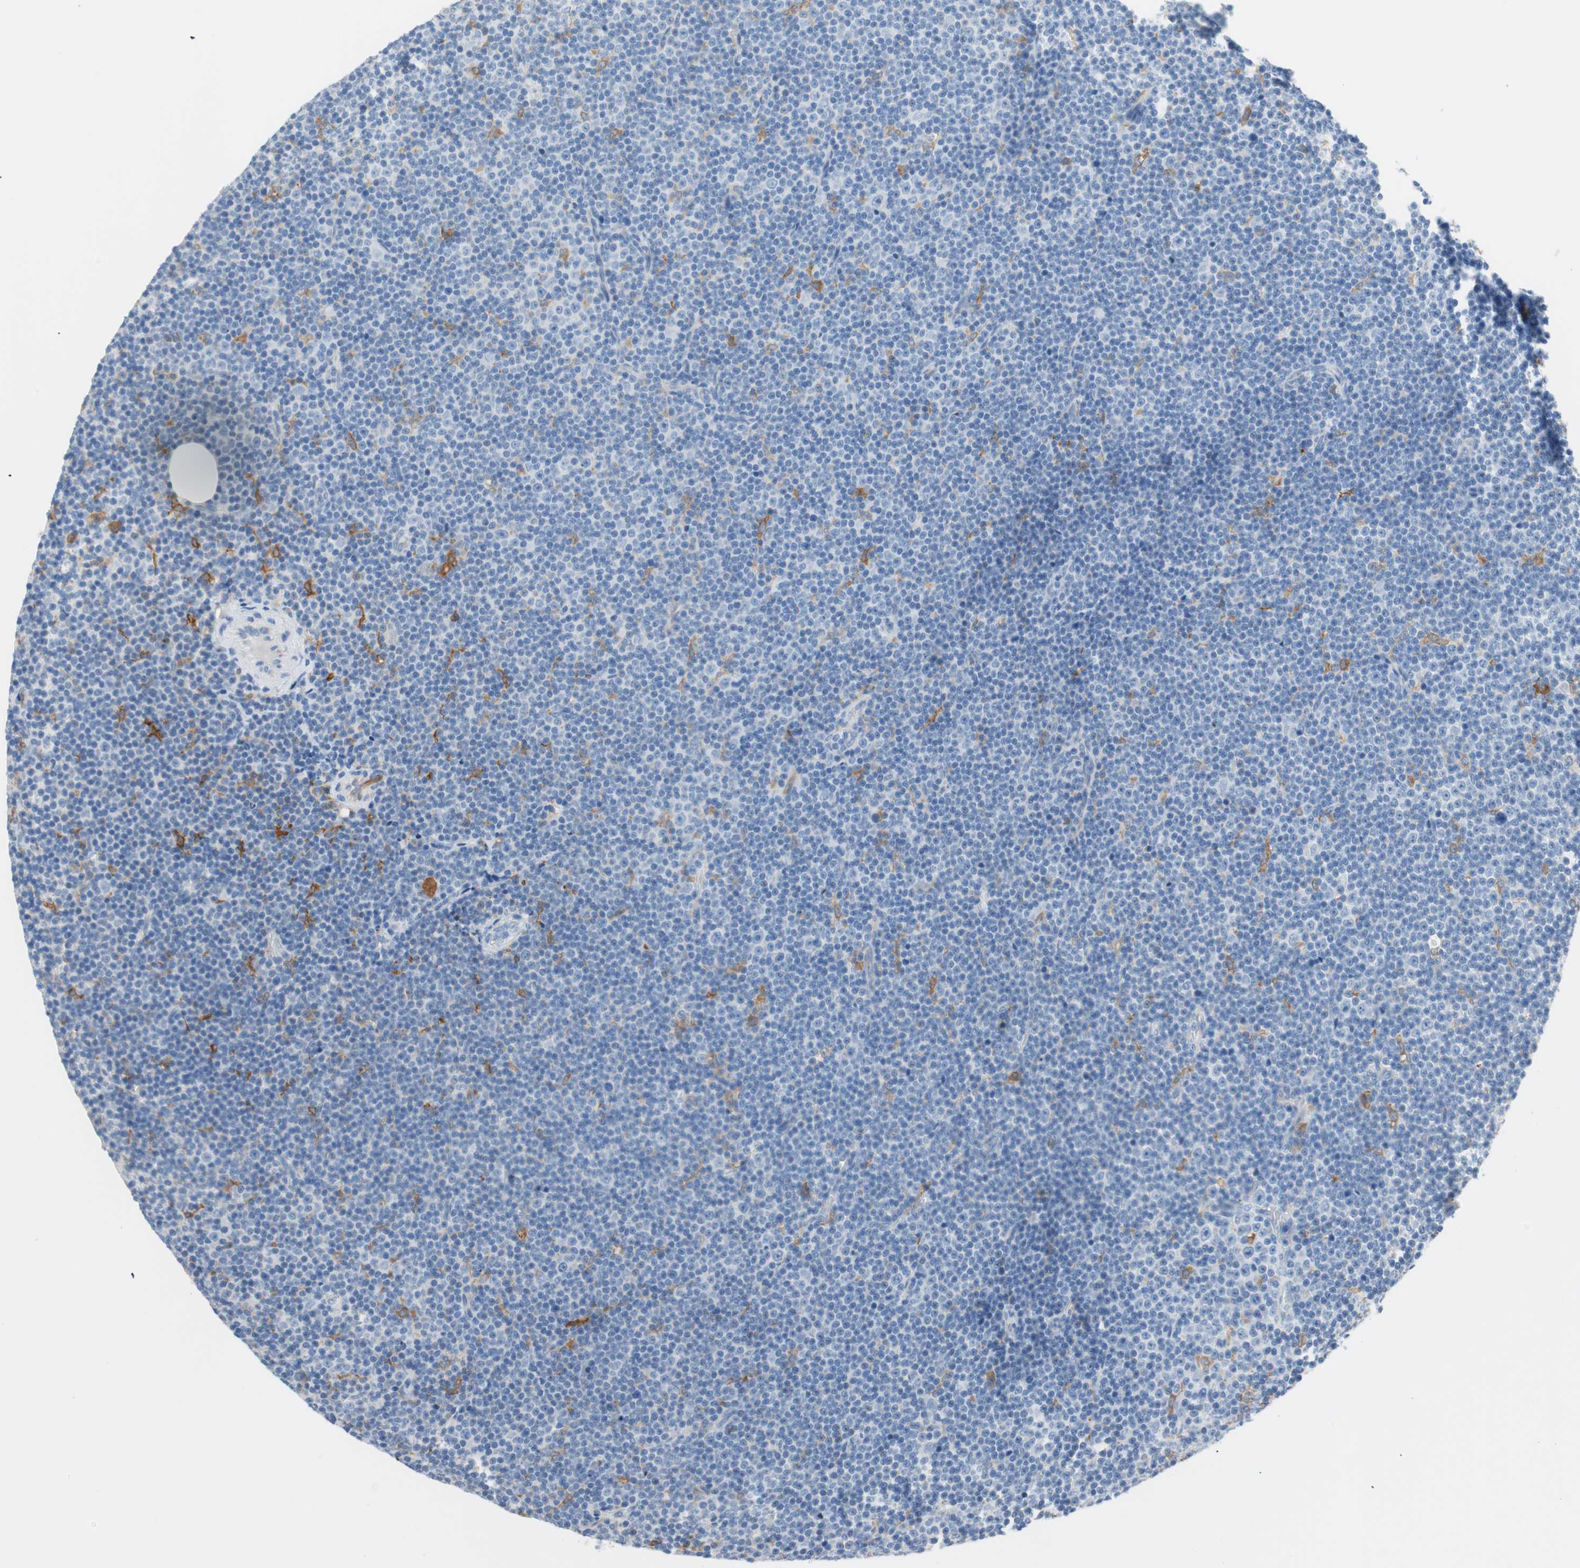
{"staining": {"intensity": "negative", "quantity": "none", "location": "none"}, "tissue": "lymphoma", "cell_type": "Tumor cells", "image_type": "cancer", "snomed": [{"axis": "morphology", "description": "Malignant lymphoma, non-Hodgkin's type, Low grade"}, {"axis": "topography", "description": "Lymph node"}], "caption": "The histopathology image displays no staining of tumor cells in malignant lymphoma, non-Hodgkin's type (low-grade).", "gene": "GLUL", "patient": {"sex": "female", "age": 67}}